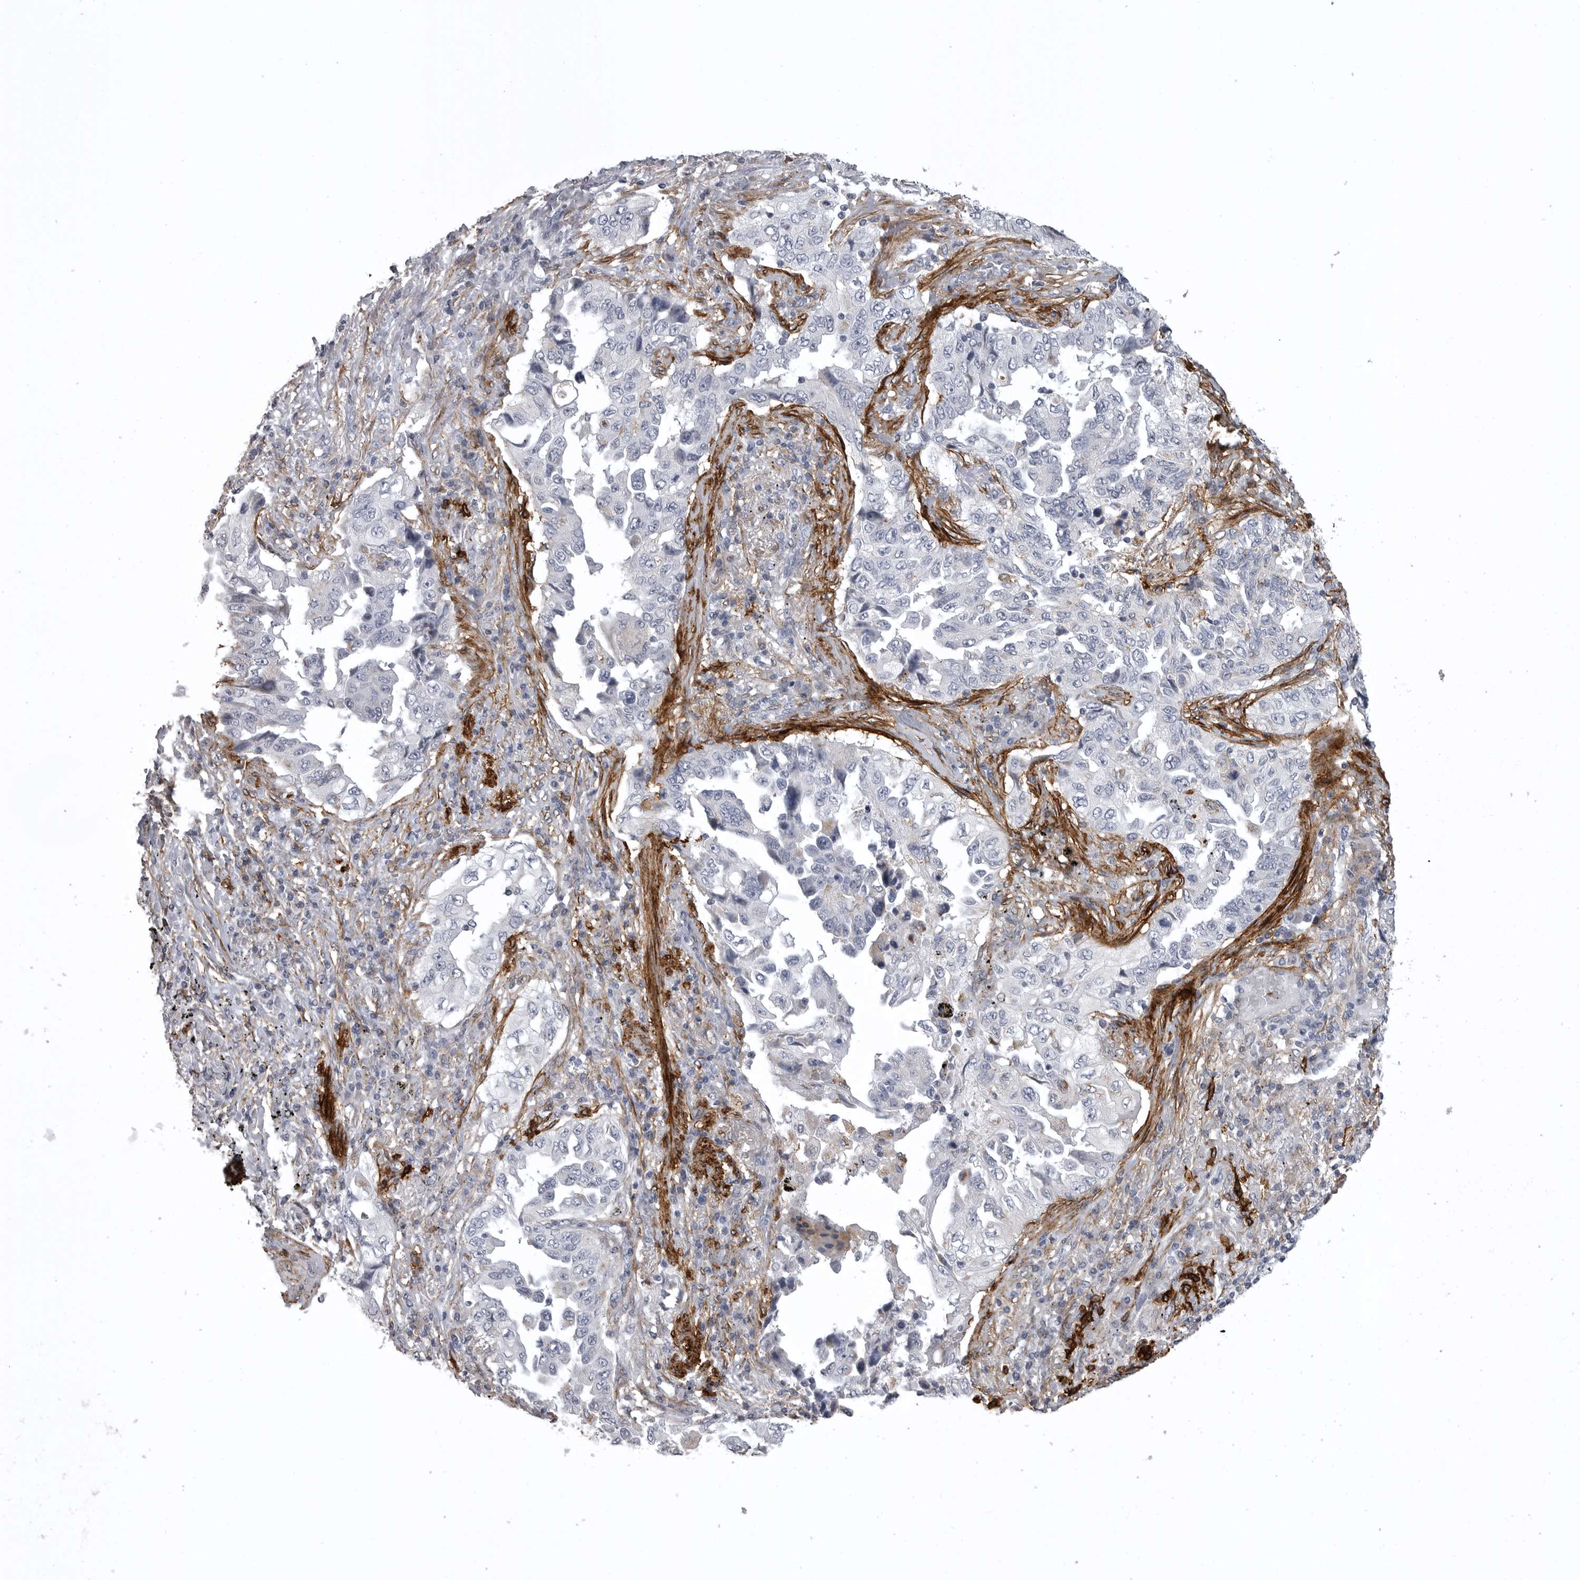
{"staining": {"intensity": "negative", "quantity": "none", "location": "none"}, "tissue": "lung cancer", "cell_type": "Tumor cells", "image_type": "cancer", "snomed": [{"axis": "morphology", "description": "Adenocarcinoma, NOS"}, {"axis": "topography", "description": "Lung"}], "caption": "Human lung cancer (adenocarcinoma) stained for a protein using immunohistochemistry displays no positivity in tumor cells.", "gene": "AOC3", "patient": {"sex": "female", "age": 51}}